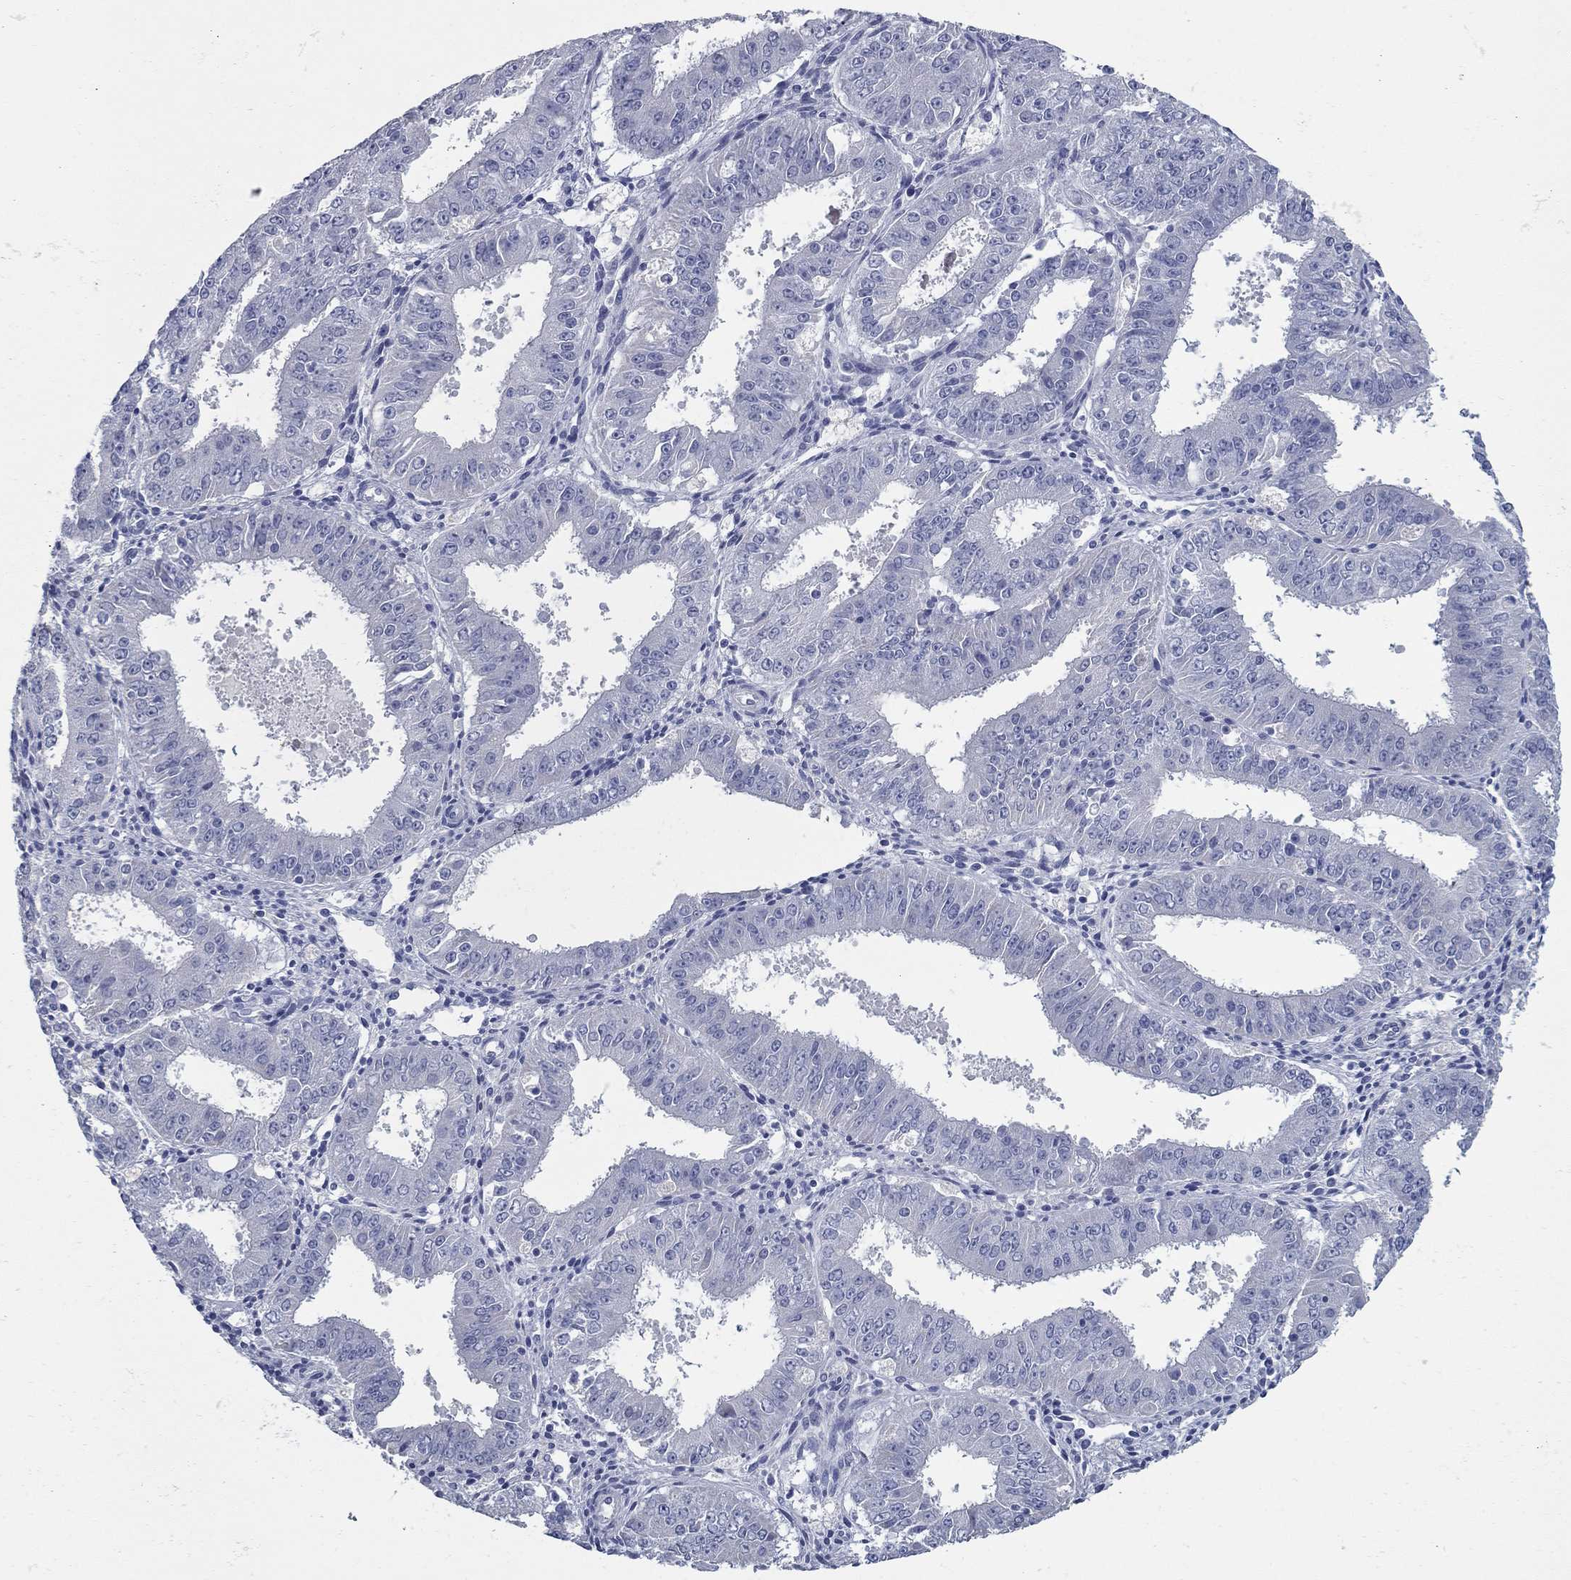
{"staining": {"intensity": "negative", "quantity": "none", "location": "none"}, "tissue": "ovarian cancer", "cell_type": "Tumor cells", "image_type": "cancer", "snomed": [{"axis": "morphology", "description": "Carcinoma, endometroid"}, {"axis": "topography", "description": "Ovary"}], "caption": "Tumor cells show no significant expression in ovarian cancer (endometroid carcinoma). (DAB immunohistochemistry, high magnification).", "gene": "KIRREL2", "patient": {"sex": "female", "age": 42}}